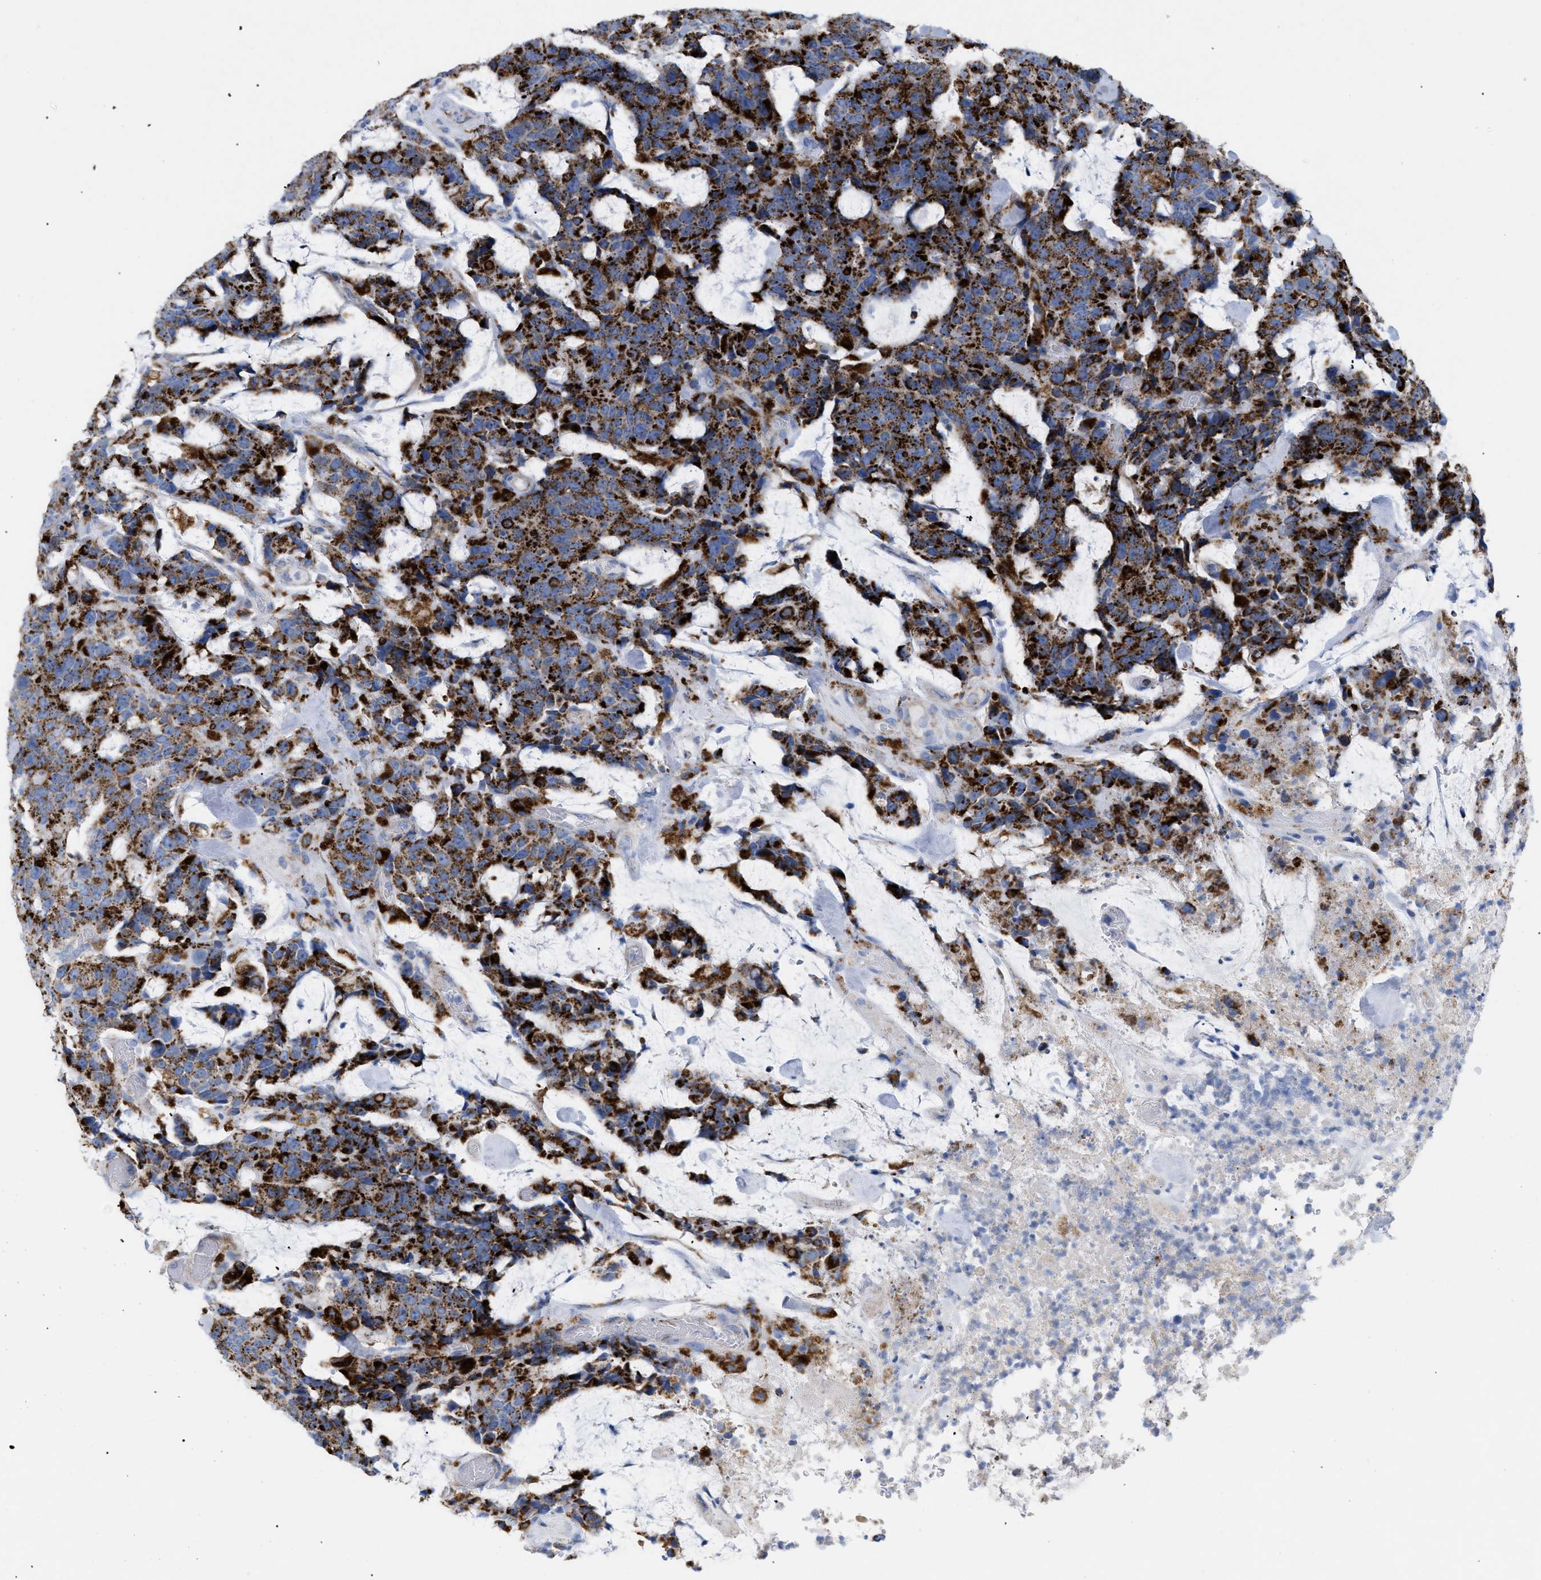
{"staining": {"intensity": "strong", "quantity": ">75%", "location": "cytoplasmic/membranous"}, "tissue": "colorectal cancer", "cell_type": "Tumor cells", "image_type": "cancer", "snomed": [{"axis": "morphology", "description": "Adenocarcinoma, NOS"}, {"axis": "topography", "description": "Colon"}], "caption": "The photomicrograph exhibits immunohistochemical staining of colorectal cancer (adenocarcinoma). There is strong cytoplasmic/membranous expression is appreciated in about >75% of tumor cells.", "gene": "DRAM2", "patient": {"sex": "female", "age": 86}}